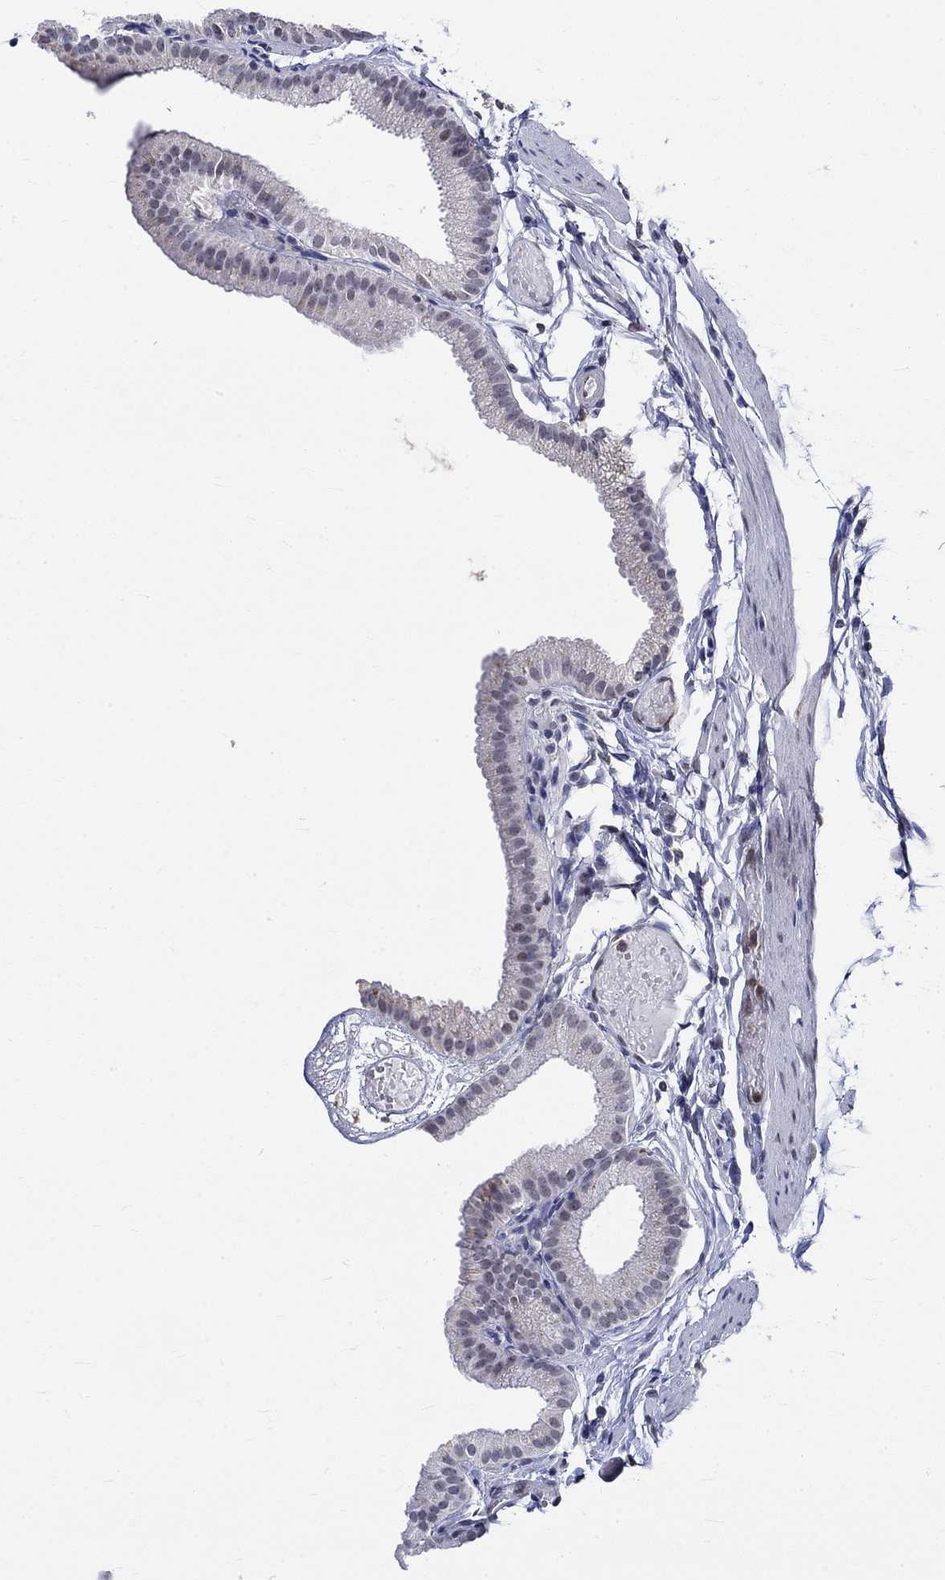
{"staining": {"intensity": "negative", "quantity": "none", "location": "none"}, "tissue": "gallbladder", "cell_type": "Glandular cells", "image_type": "normal", "snomed": [{"axis": "morphology", "description": "Normal tissue, NOS"}, {"axis": "topography", "description": "Gallbladder"}], "caption": "IHC of normal gallbladder displays no expression in glandular cells. (Brightfield microscopy of DAB (3,3'-diaminobenzidine) IHC at high magnification).", "gene": "ST6GALNAC1", "patient": {"sex": "female", "age": 45}}